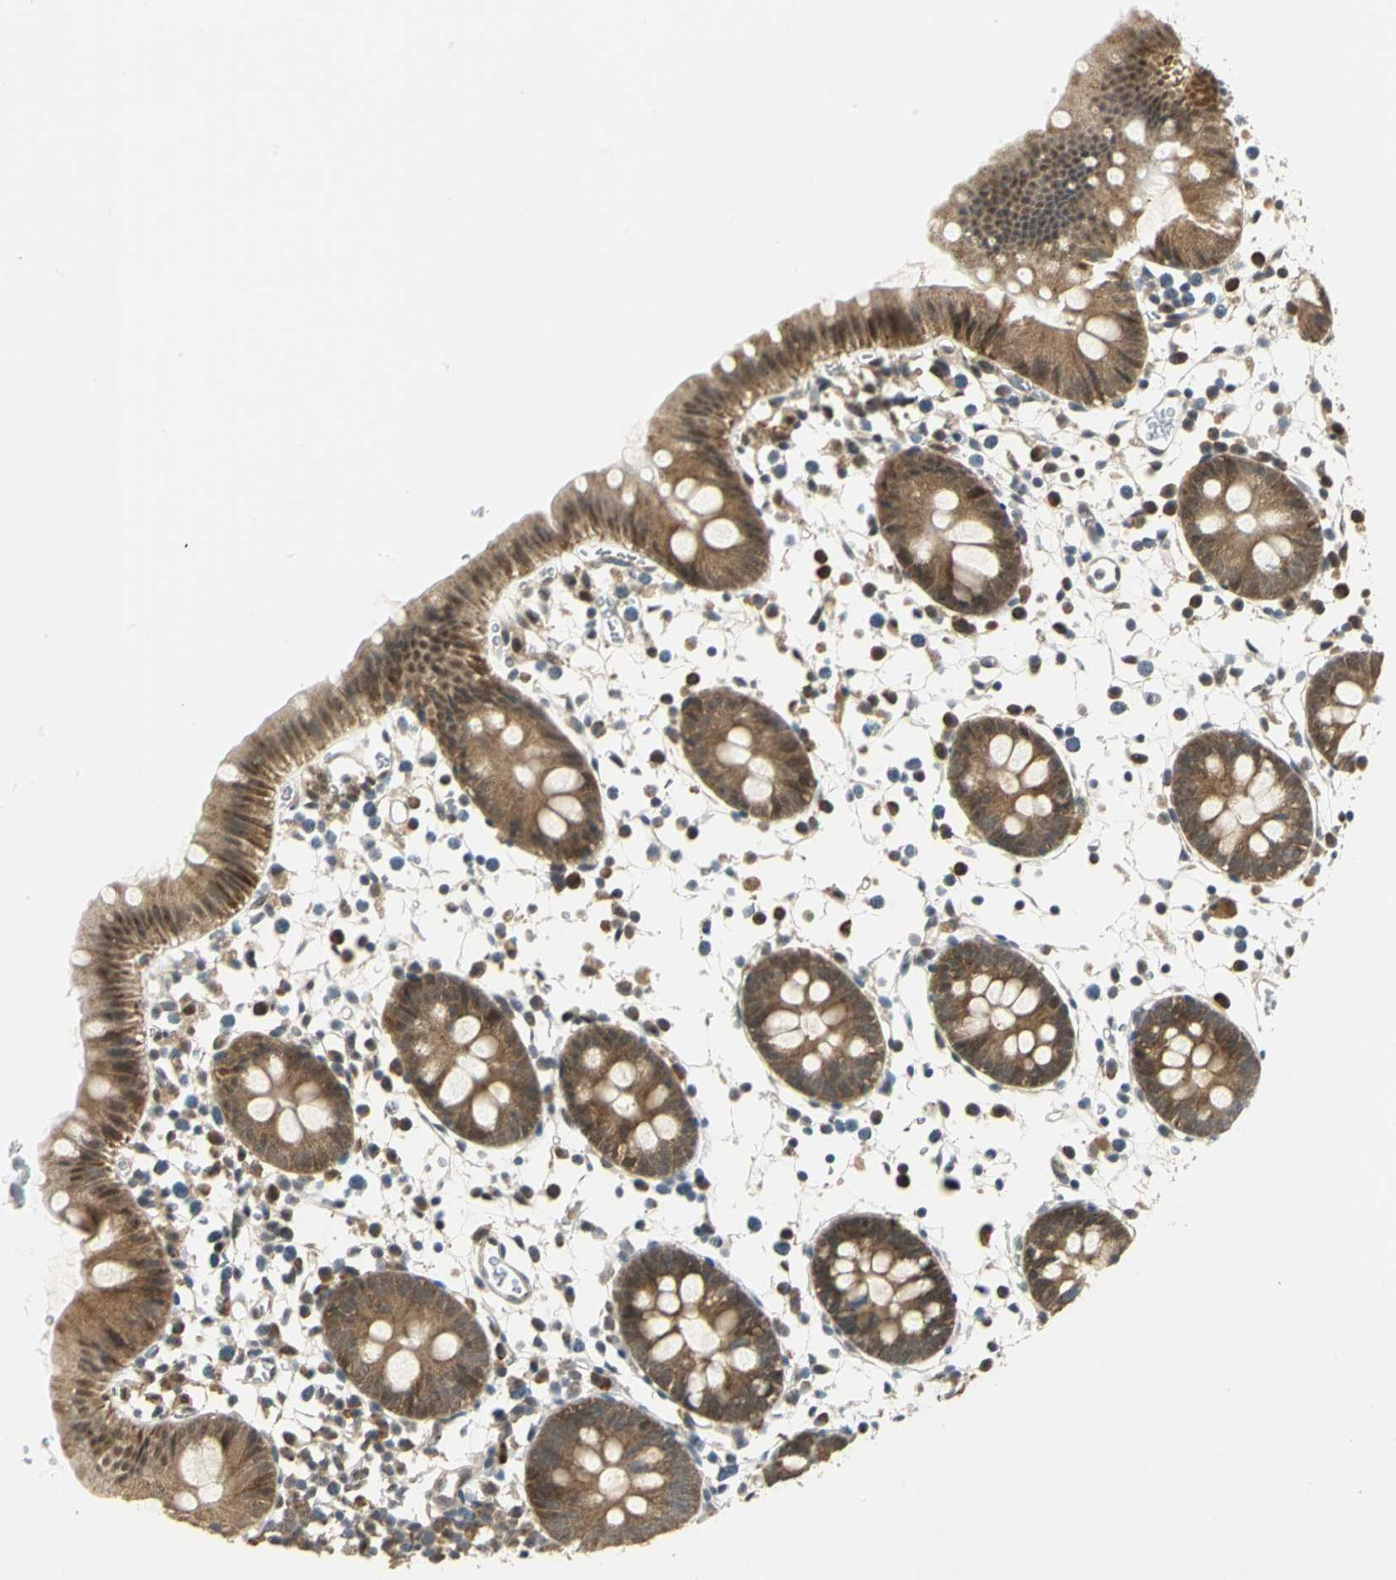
{"staining": {"intensity": "moderate", "quantity": ">75%", "location": "cytoplasmic/membranous,nuclear"}, "tissue": "colon", "cell_type": "Endothelial cells", "image_type": "normal", "snomed": [{"axis": "morphology", "description": "Normal tissue, NOS"}, {"axis": "topography", "description": "Colon"}], "caption": "Protein analysis of benign colon demonstrates moderate cytoplasmic/membranous,nuclear positivity in approximately >75% of endothelial cells. (IHC, brightfield microscopy, high magnification).", "gene": "PSMC4", "patient": {"sex": "male", "age": 14}}